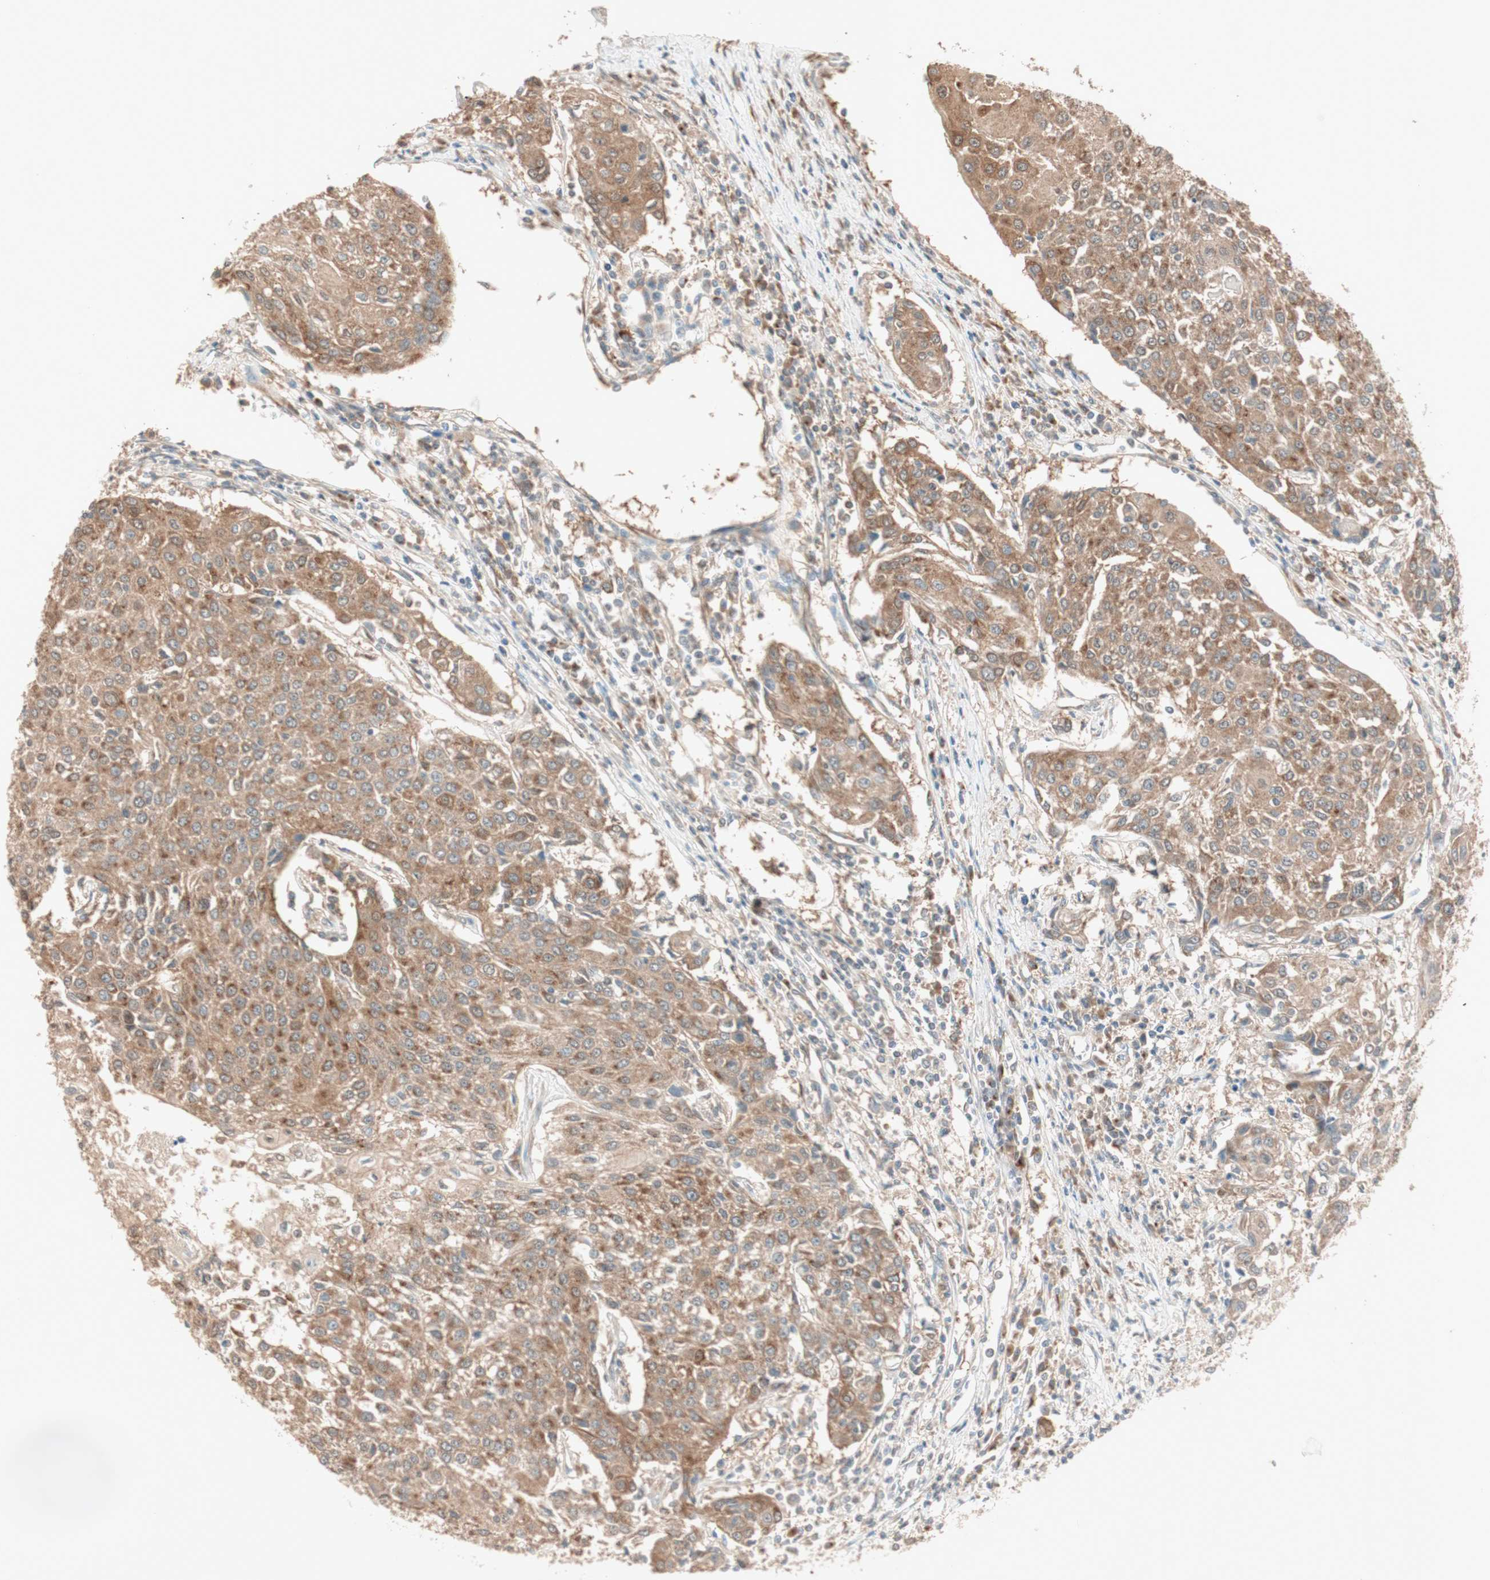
{"staining": {"intensity": "moderate", "quantity": ">75%", "location": "cytoplasmic/membranous"}, "tissue": "urothelial cancer", "cell_type": "Tumor cells", "image_type": "cancer", "snomed": [{"axis": "morphology", "description": "Urothelial carcinoma, High grade"}, {"axis": "topography", "description": "Urinary bladder"}], "caption": "The micrograph shows immunohistochemical staining of high-grade urothelial carcinoma. There is moderate cytoplasmic/membranous expression is seen in about >75% of tumor cells.", "gene": "SEC16A", "patient": {"sex": "female", "age": 85}}